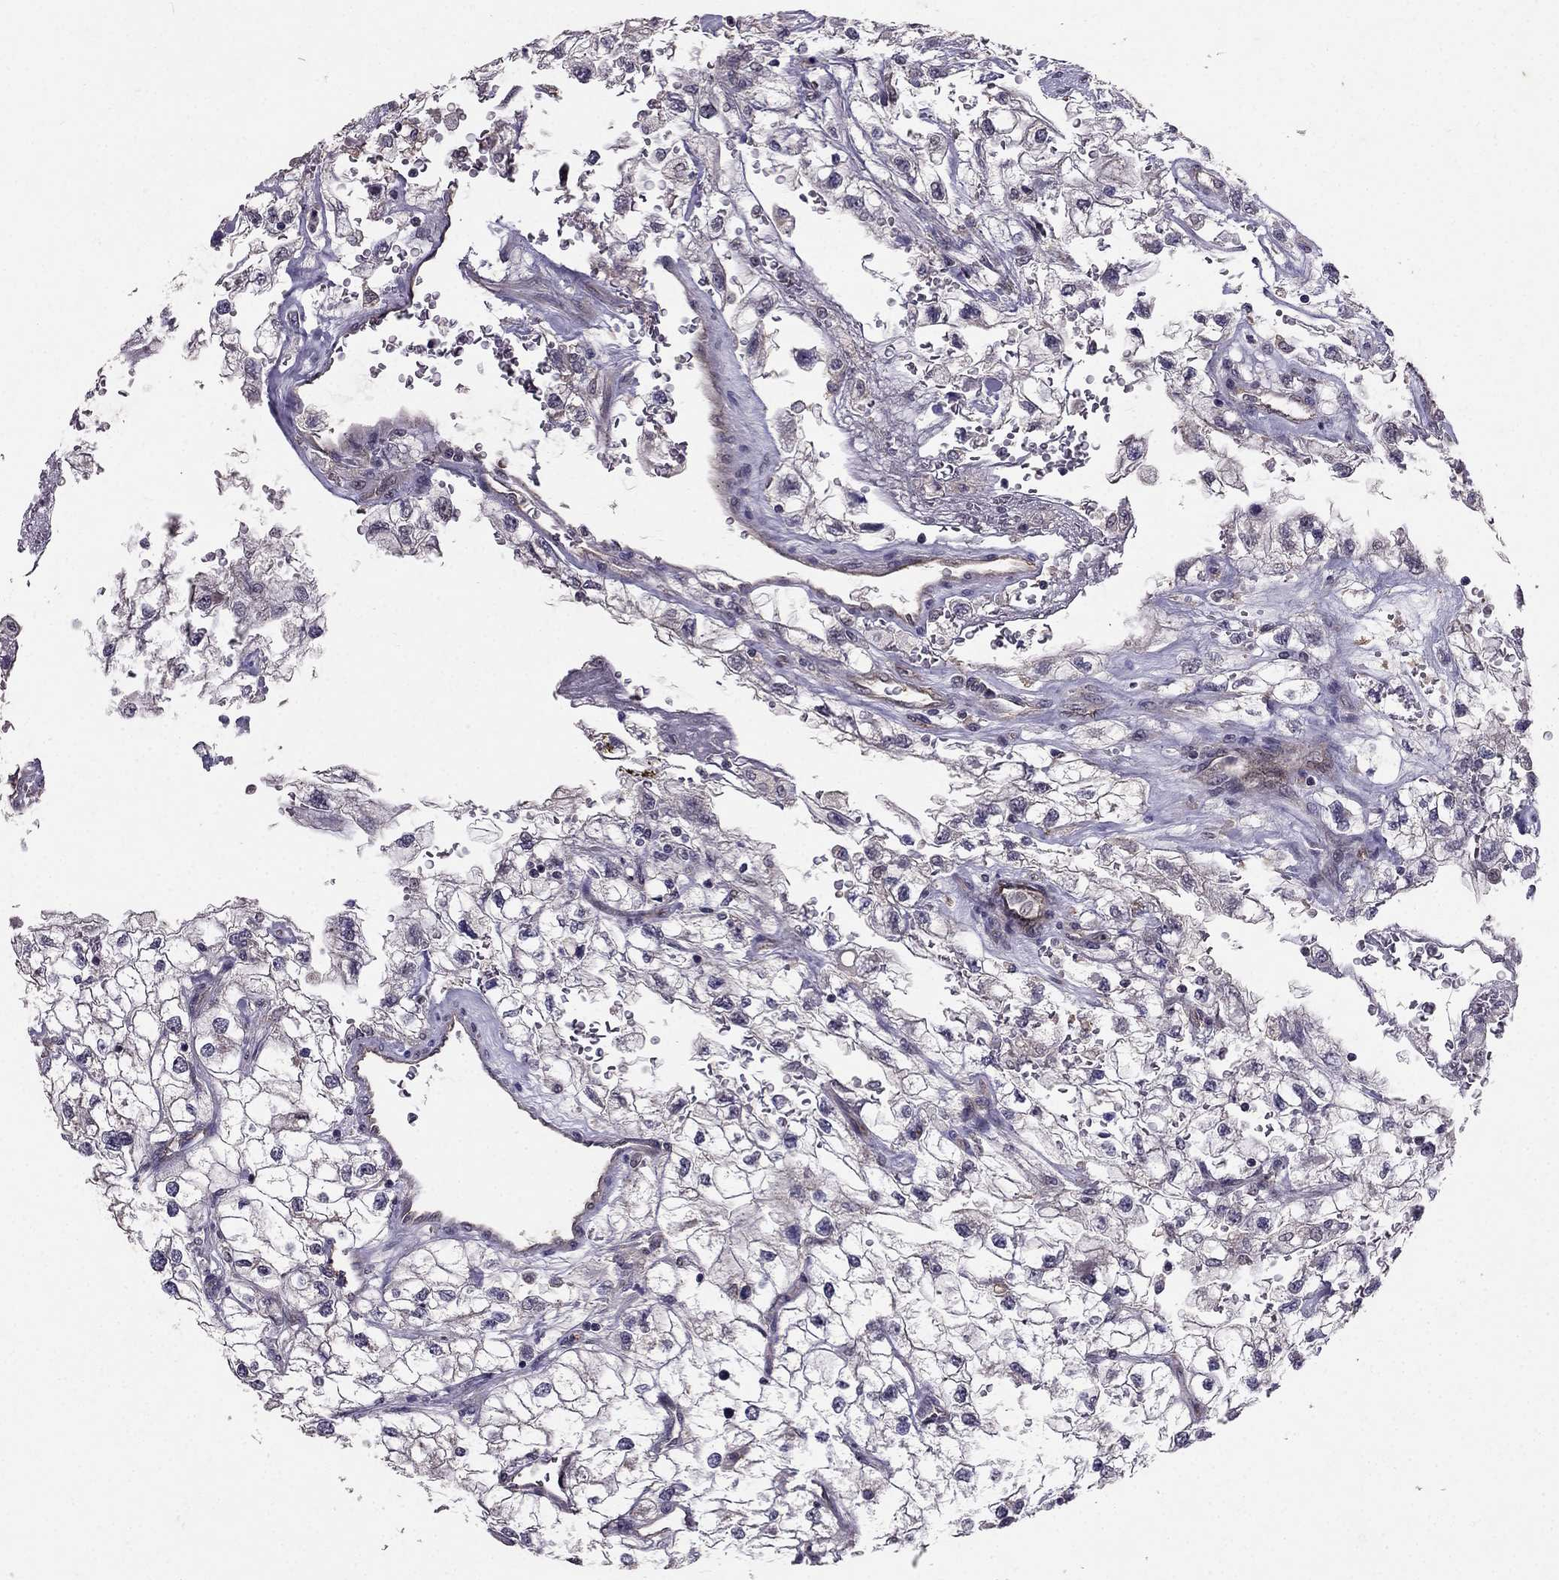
{"staining": {"intensity": "negative", "quantity": "none", "location": "none"}, "tissue": "renal cancer", "cell_type": "Tumor cells", "image_type": "cancer", "snomed": [{"axis": "morphology", "description": "Adenocarcinoma, NOS"}, {"axis": "topography", "description": "Kidney"}], "caption": "A high-resolution image shows IHC staining of renal cancer, which shows no significant positivity in tumor cells.", "gene": "RASIP1", "patient": {"sex": "male", "age": 59}}